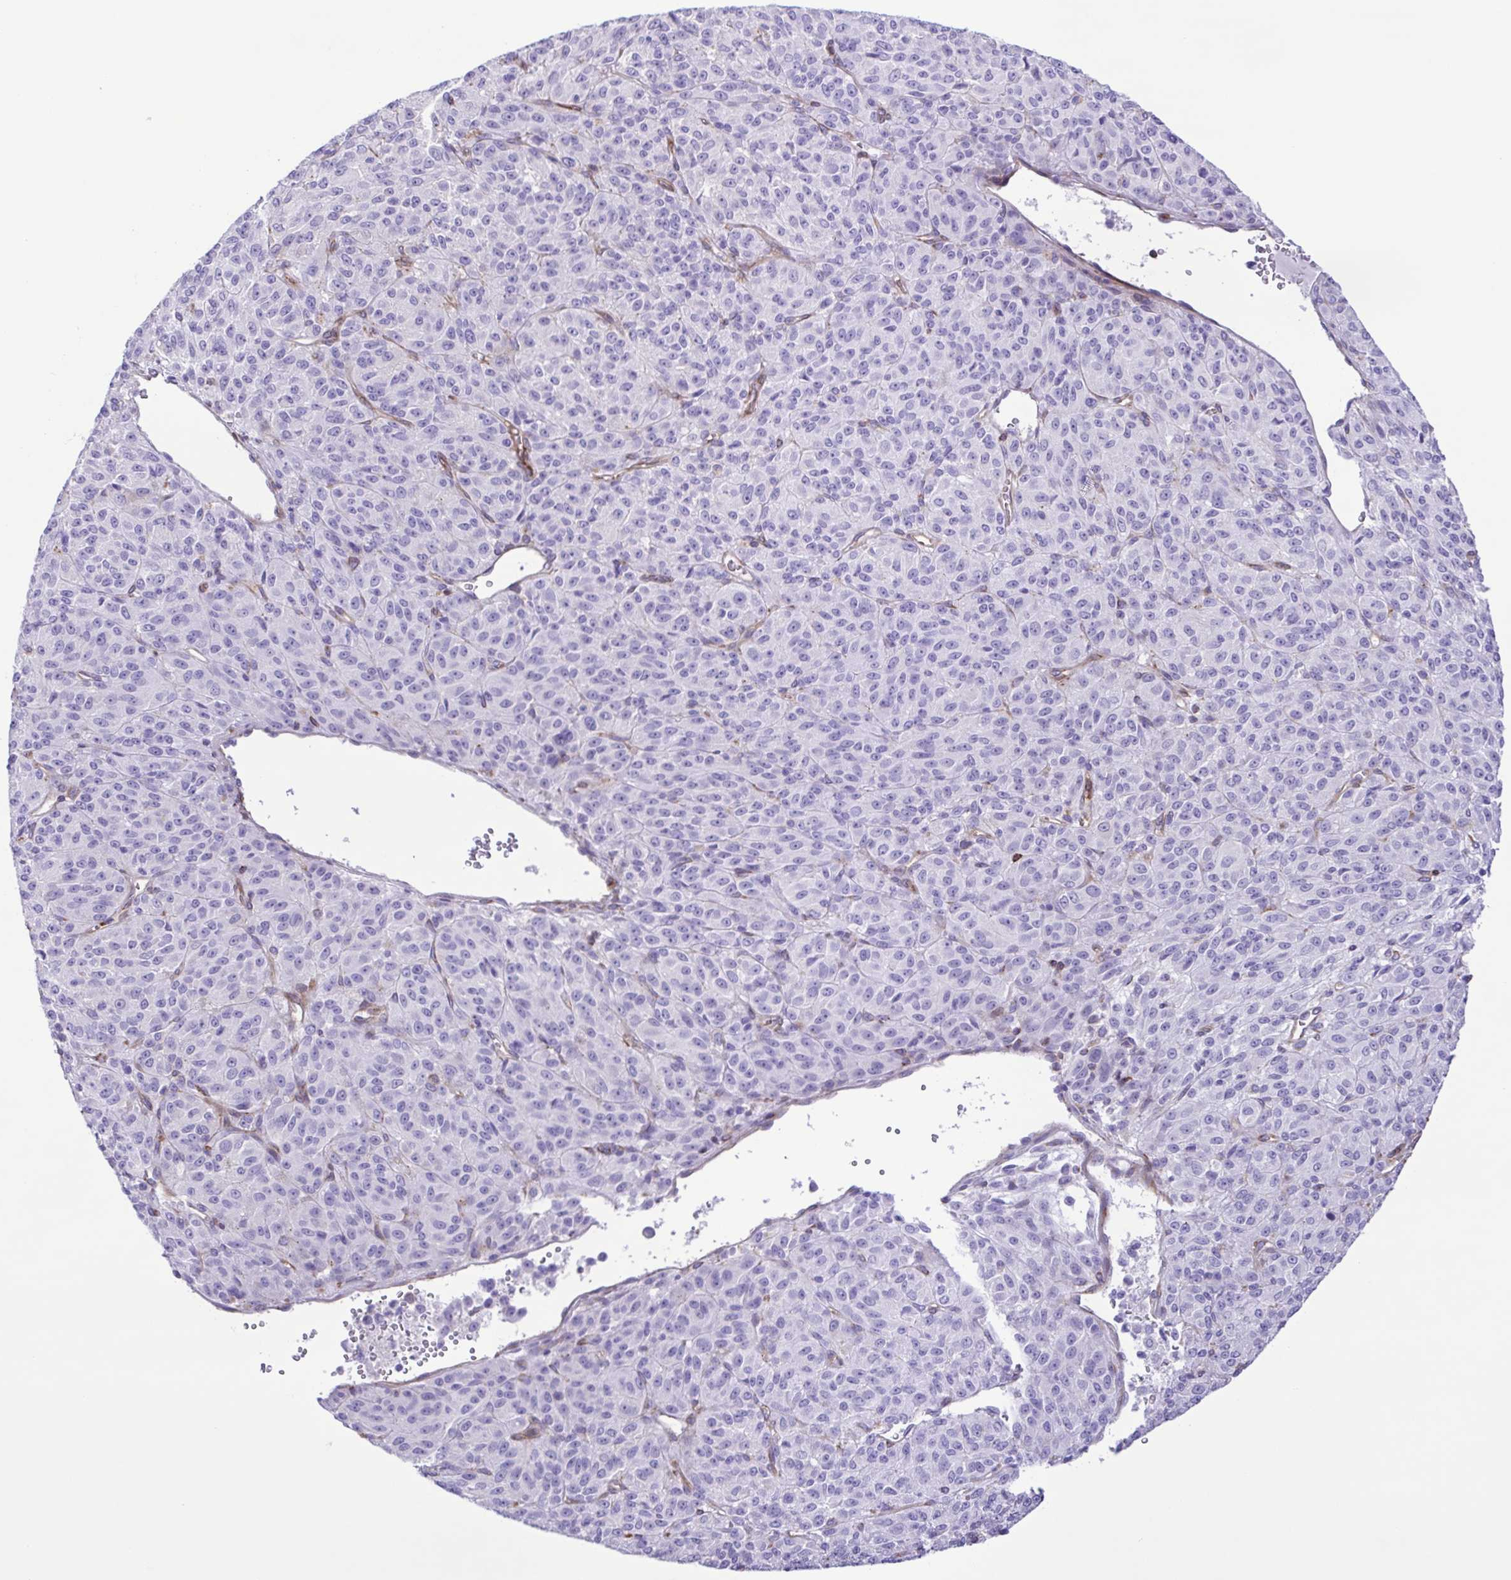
{"staining": {"intensity": "negative", "quantity": "none", "location": "none"}, "tissue": "melanoma", "cell_type": "Tumor cells", "image_type": "cancer", "snomed": [{"axis": "morphology", "description": "Malignant melanoma, Metastatic site"}, {"axis": "topography", "description": "Brain"}], "caption": "This is an IHC micrograph of melanoma. There is no positivity in tumor cells.", "gene": "FLT1", "patient": {"sex": "female", "age": 56}}